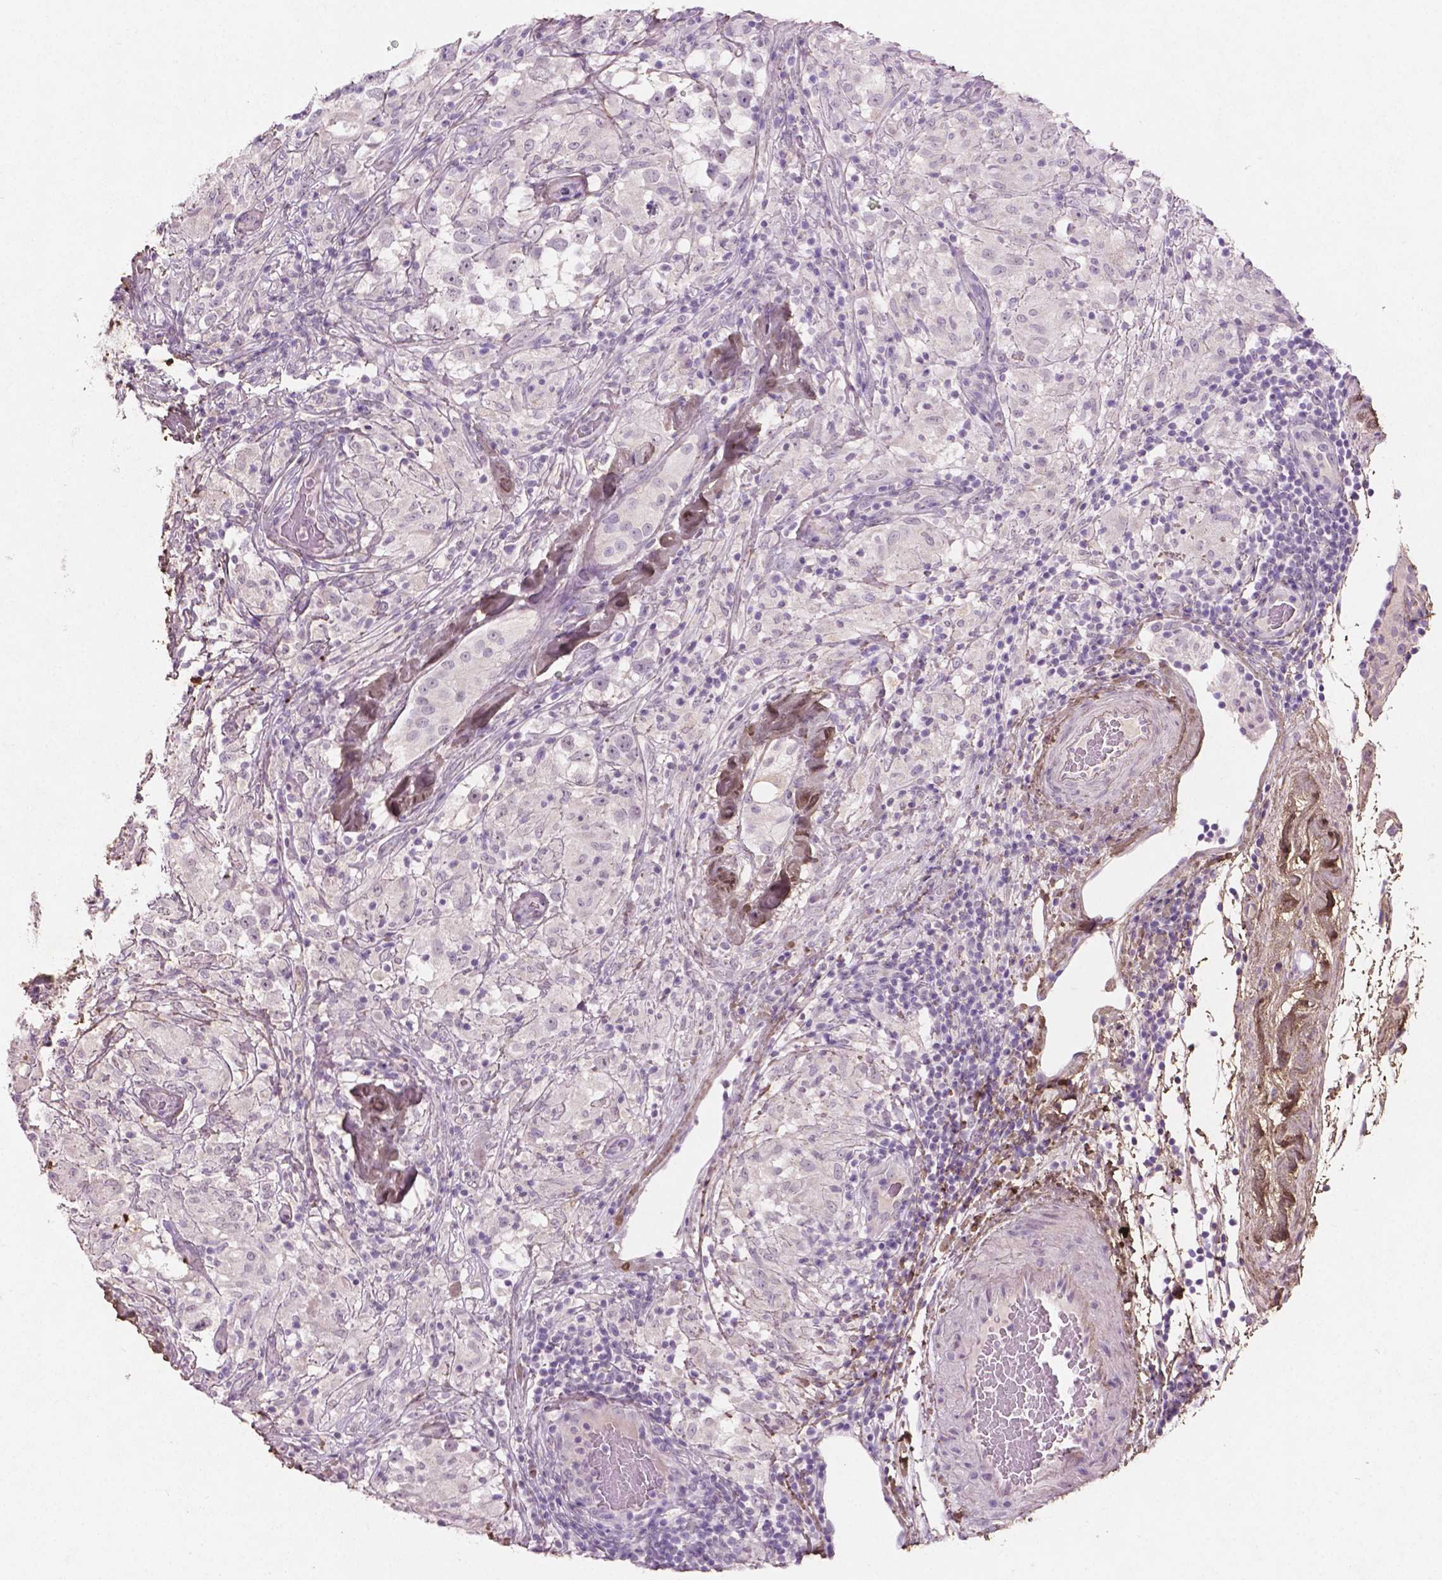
{"staining": {"intensity": "negative", "quantity": "none", "location": "none"}, "tissue": "testis cancer", "cell_type": "Tumor cells", "image_type": "cancer", "snomed": [{"axis": "morphology", "description": "Seminoma, NOS"}, {"axis": "topography", "description": "Testis"}], "caption": "This is an IHC photomicrograph of seminoma (testis). There is no staining in tumor cells.", "gene": "DLG2", "patient": {"sex": "male", "age": 46}}